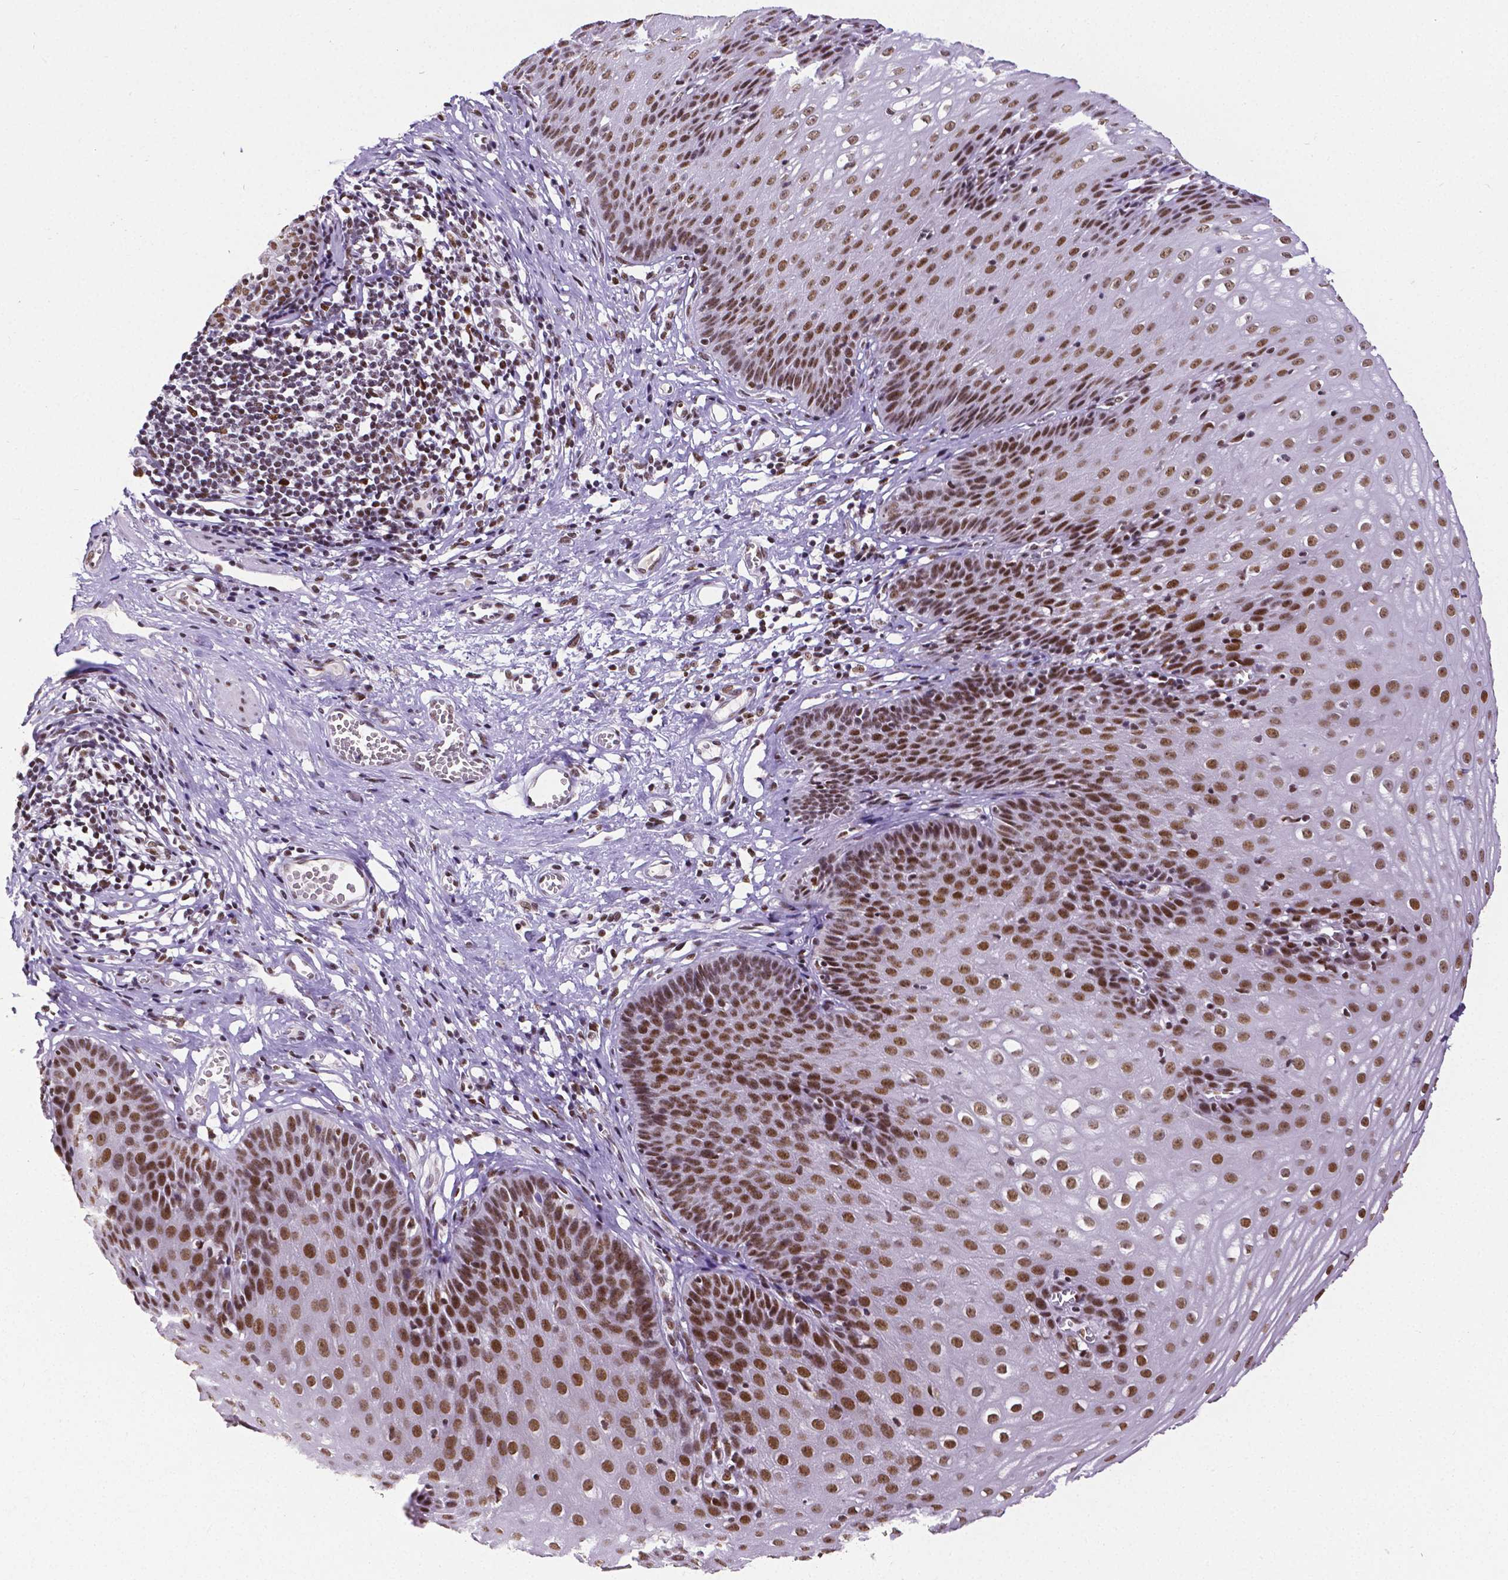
{"staining": {"intensity": "strong", "quantity": ">75%", "location": "nuclear"}, "tissue": "esophagus", "cell_type": "Squamous epithelial cells", "image_type": "normal", "snomed": [{"axis": "morphology", "description": "Normal tissue, NOS"}, {"axis": "topography", "description": "Esophagus"}], "caption": "IHC micrograph of unremarkable esophagus stained for a protein (brown), which reveals high levels of strong nuclear staining in approximately >75% of squamous epithelial cells.", "gene": "REST", "patient": {"sex": "male", "age": 72}}